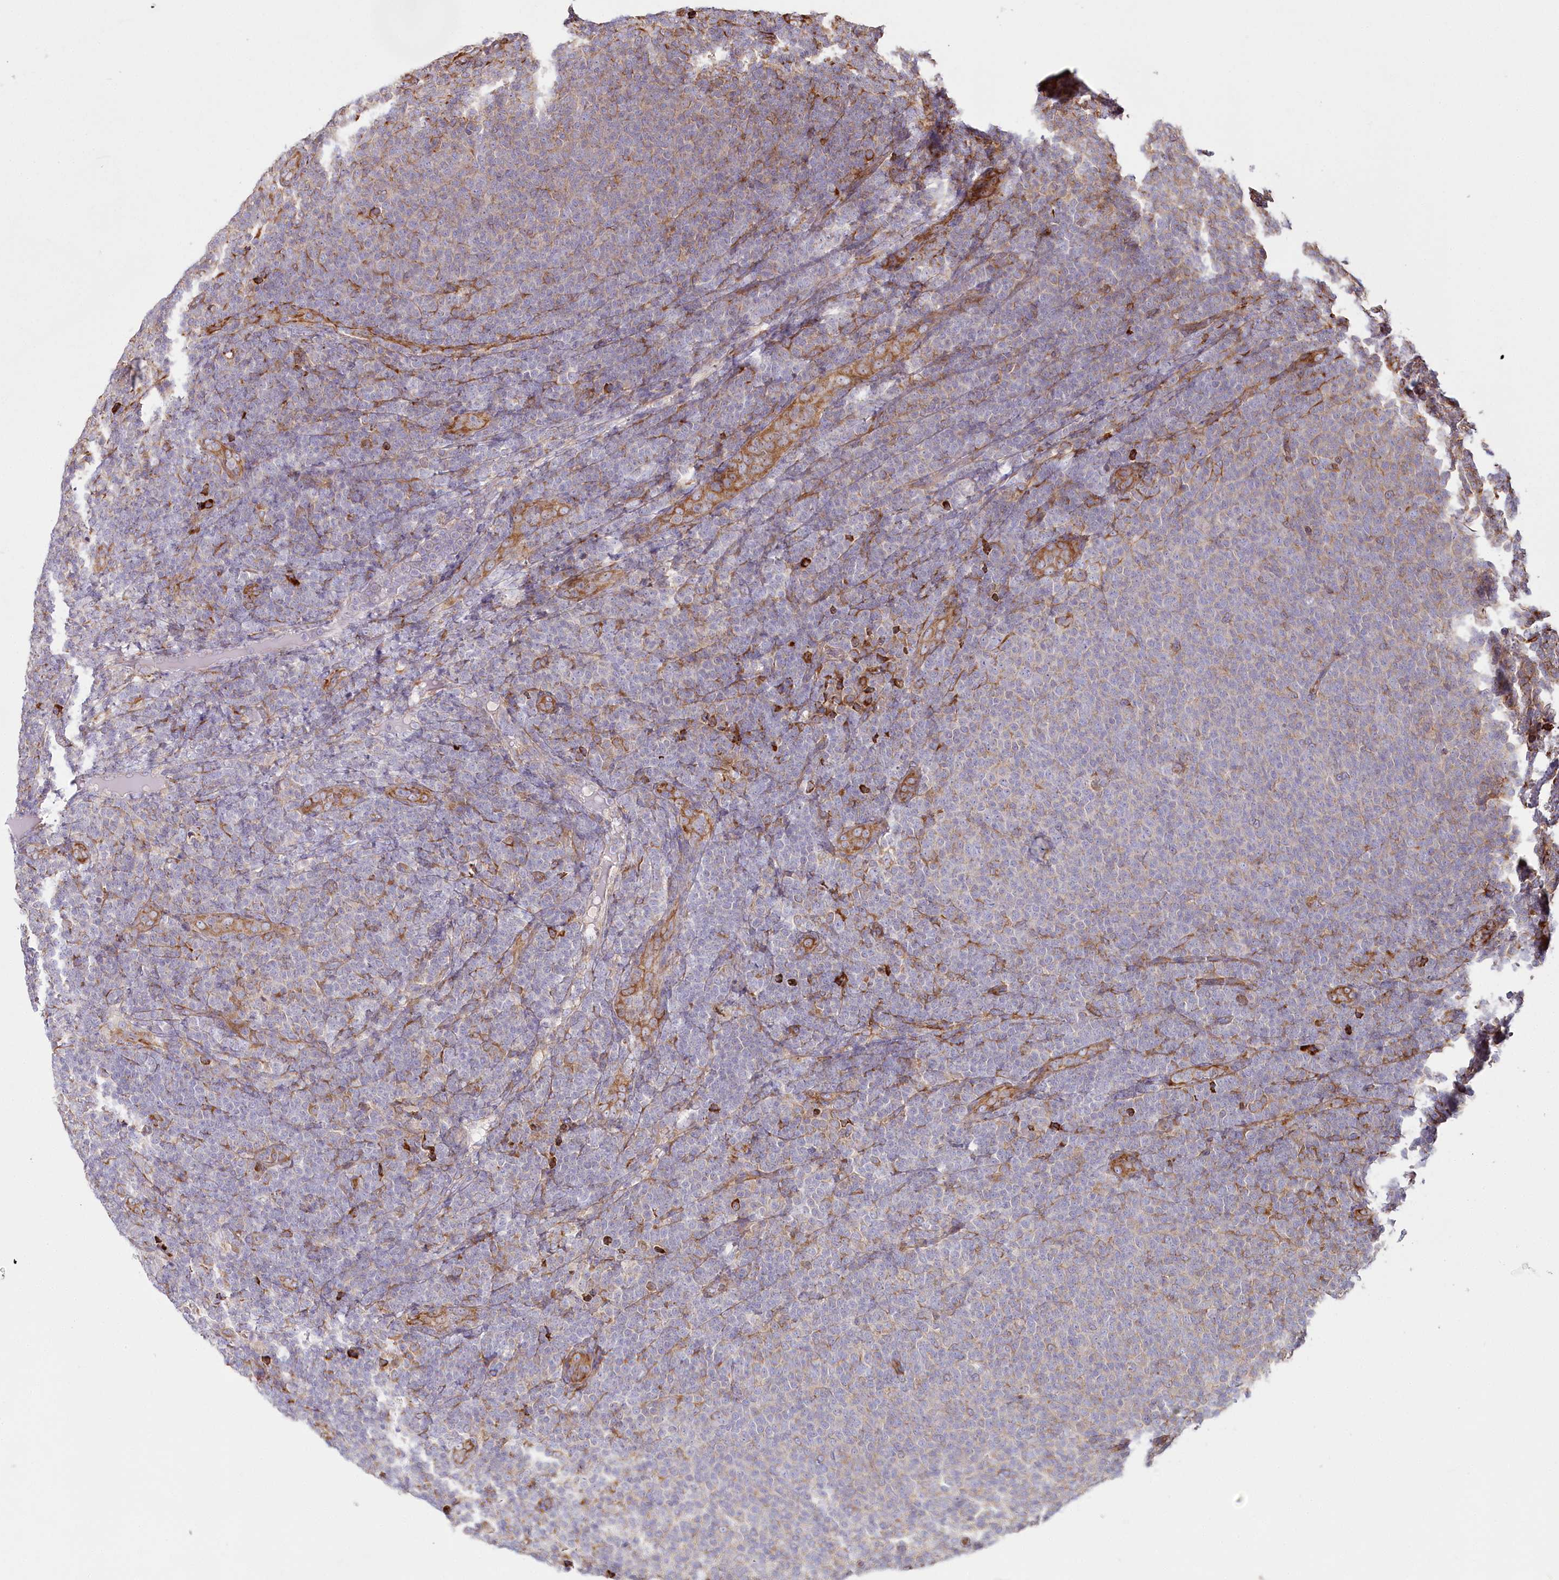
{"staining": {"intensity": "moderate", "quantity": "<25%", "location": "cytoplasmic/membranous"}, "tissue": "lymphoma", "cell_type": "Tumor cells", "image_type": "cancer", "snomed": [{"axis": "morphology", "description": "Malignant lymphoma, non-Hodgkin's type, Low grade"}, {"axis": "topography", "description": "Lymph node"}], "caption": "Low-grade malignant lymphoma, non-Hodgkin's type stained with a brown dye demonstrates moderate cytoplasmic/membranous positive positivity in approximately <25% of tumor cells.", "gene": "POGLUT1", "patient": {"sex": "male", "age": 66}}